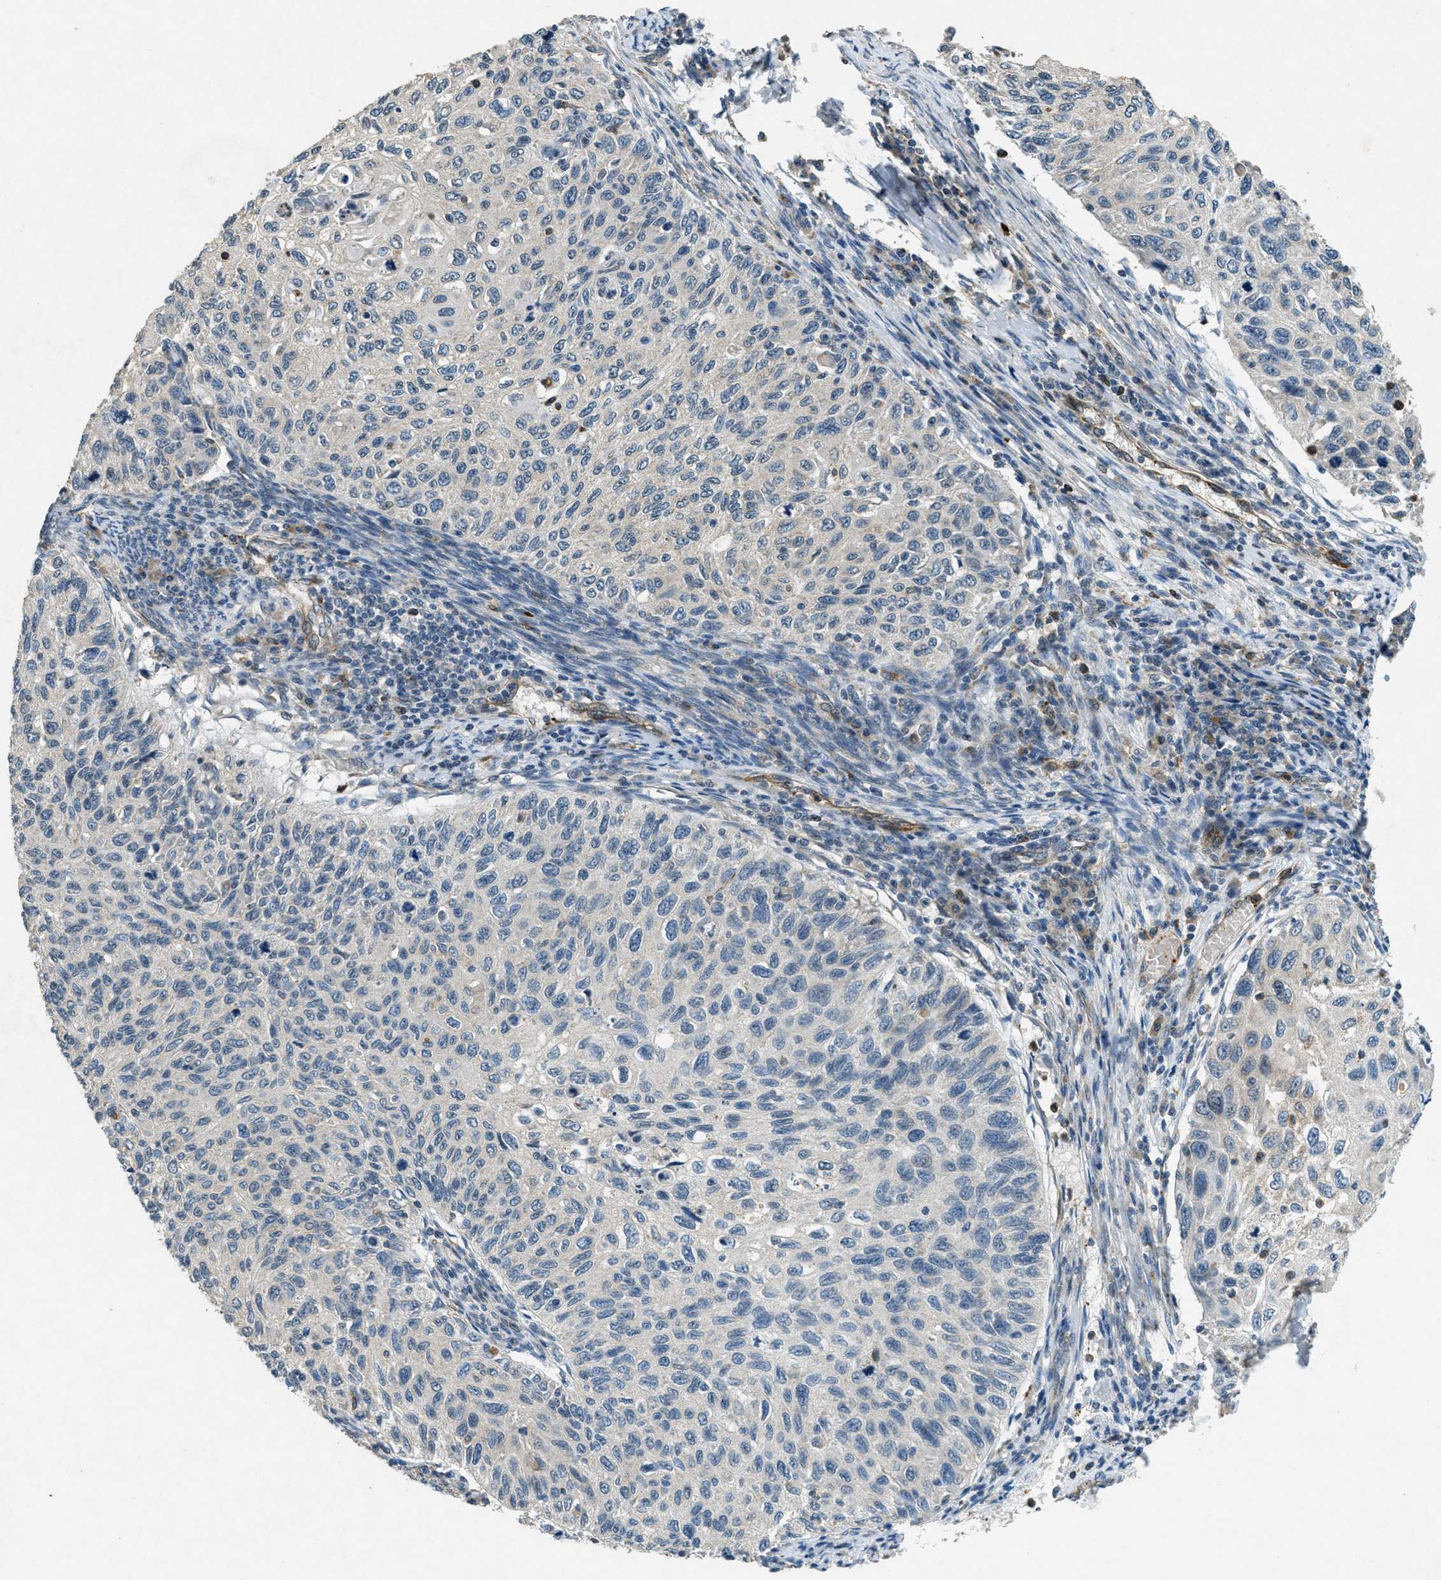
{"staining": {"intensity": "negative", "quantity": "none", "location": "none"}, "tissue": "cervical cancer", "cell_type": "Tumor cells", "image_type": "cancer", "snomed": [{"axis": "morphology", "description": "Squamous cell carcinoma, NOS"}, {"axis": "topography", "description": "Cervix"}], "caption": "High magnification brightfield microscopy of squamous cell carcinoma (cervical) stained with DAB (brown) and counterstained with hematoxylin (blue): tumor cells show no significant positivity.", "gene": "RAB3D", "patient": {"sex": "female", "age": 70}}